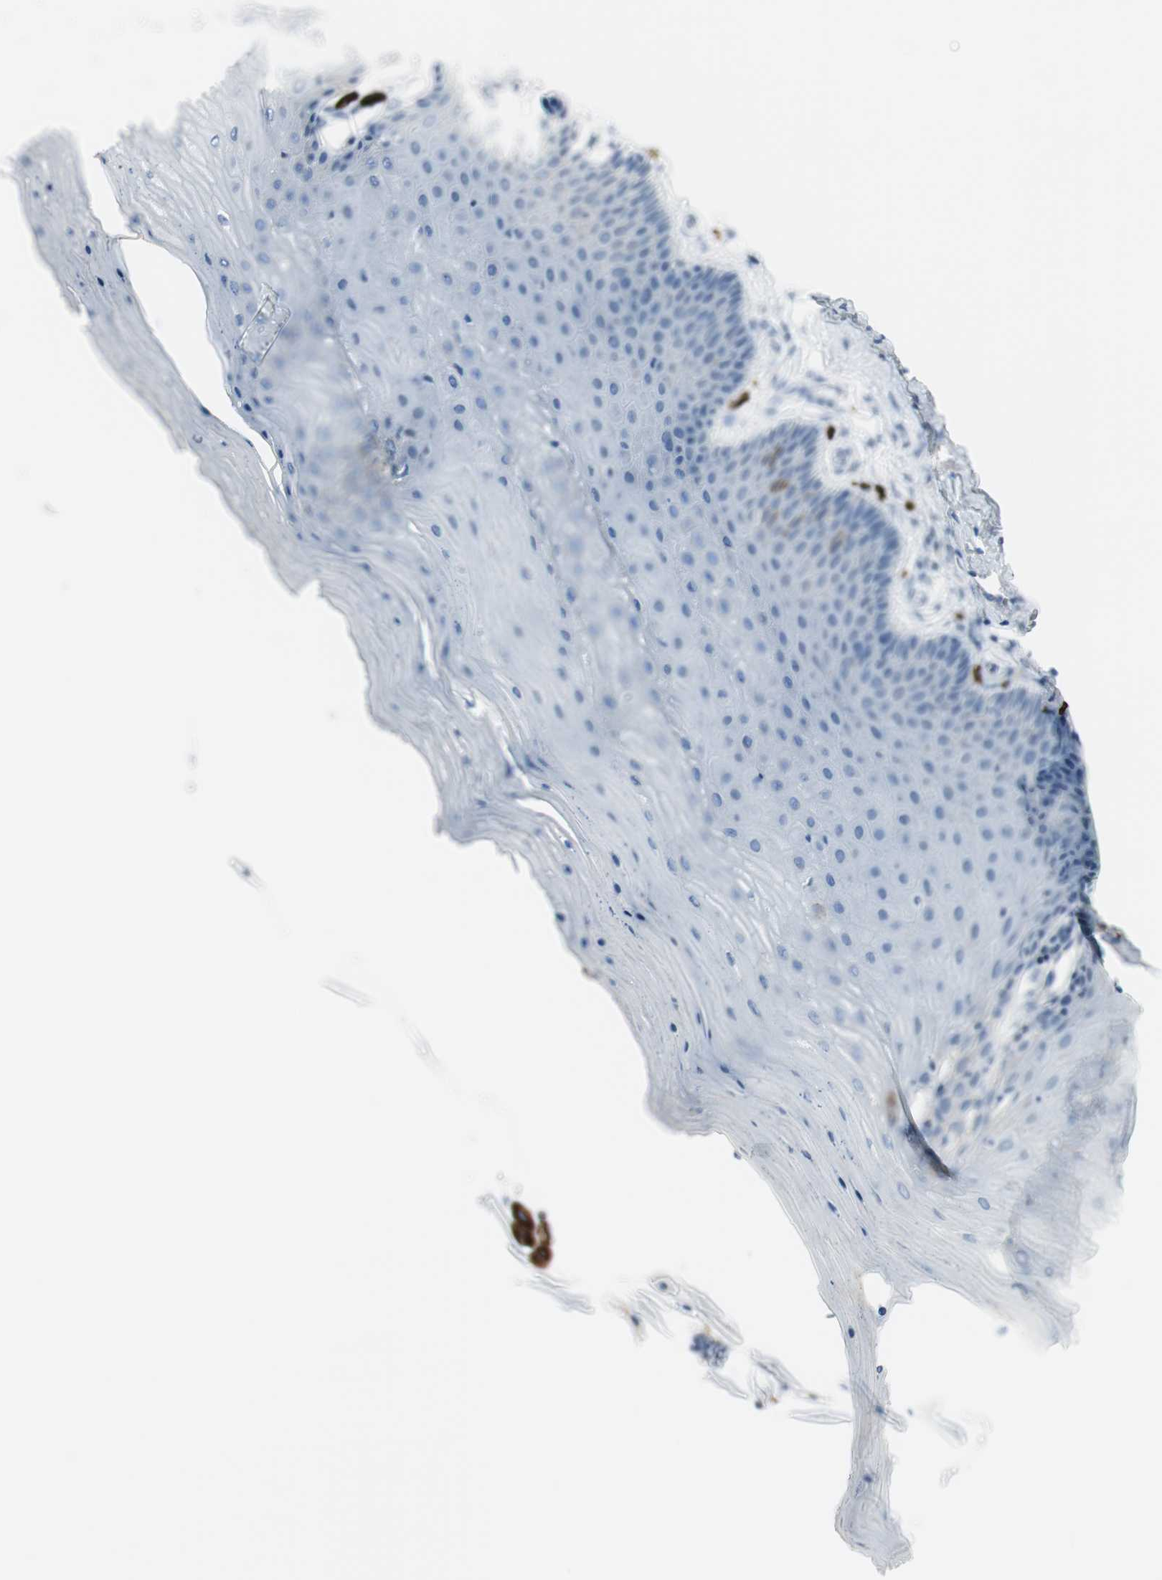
{"staining": {"intensity": "strong", "quantity": ">75%", "location": "cytoplasmic/membranous"}, "tissue": "cervix", "cell_type": "Glandular cells", "image_type": "normal", "snomed": [{"axis": "morphology", "description": "Normal tissue, NOS"}, {"axis": "topography", "description": "Cervix"}], "caption": "Strong cytoplasmic/membranous expression is appreciated in approximately >75% of glandular cells in unremarkable cervix.", "gene": "DLG4", "patient": {"sex": "female", "age": 55}}